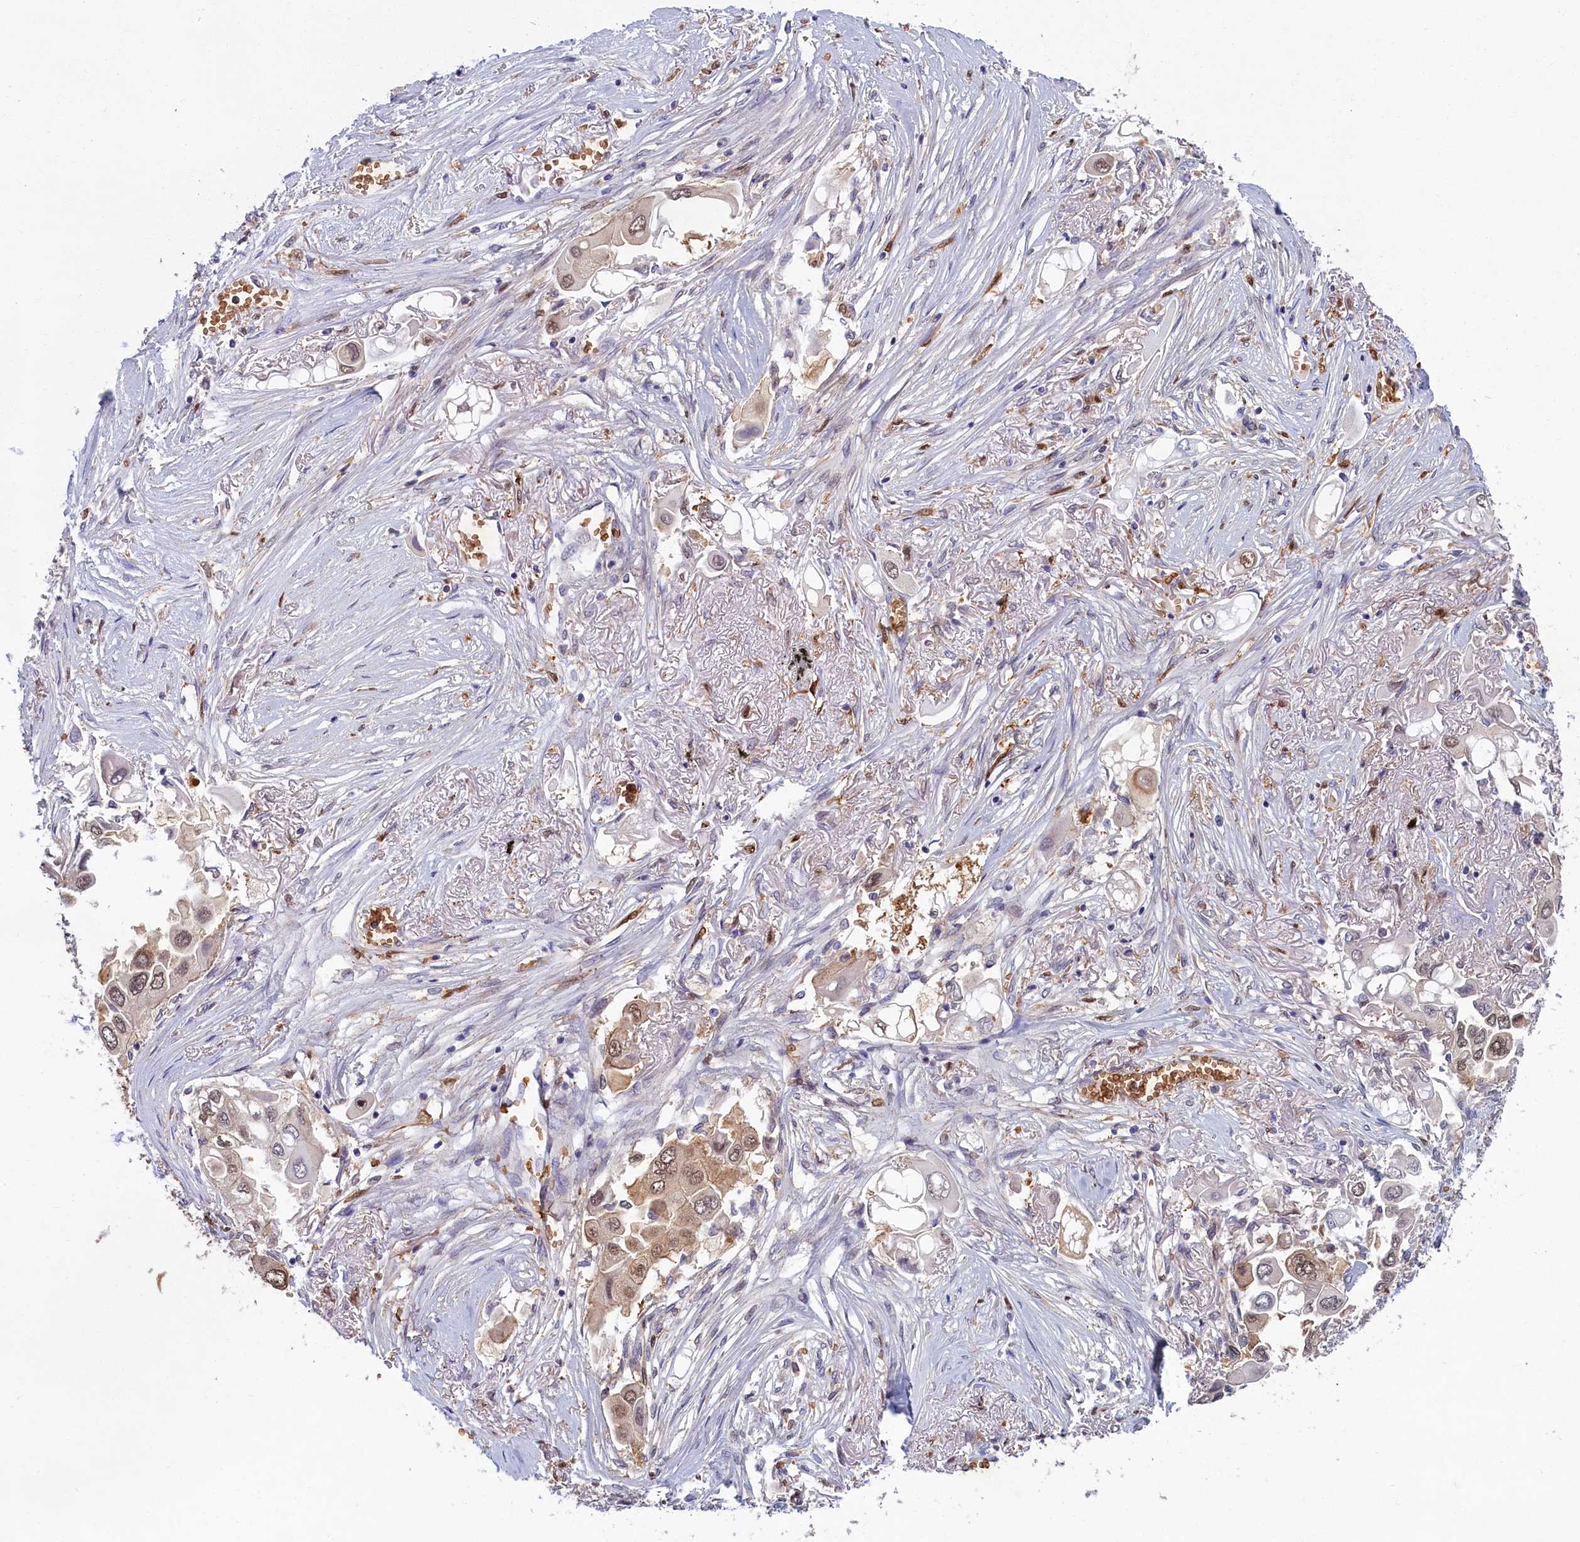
{"staining": {"intensity": "weak", "quantity": ">75%", "location": "nuclear"}, "tissue": "lung cancer", "cell_type": "Tumor cells", "image_type": "cancer", "snomed": [{"axis": "morphology", "description": "Adenocarcinoma, NOS"}, {"axis": "topography", "description": "Lung"}], "caption": "A high-resolution micrograph shows immunohistochemistry staining of lung cancer, which displays weak nuclear staining in approximately >75% of tumor cells.", "gene": "BLVRB", "patient": {"sex": "female", "age": 76}}